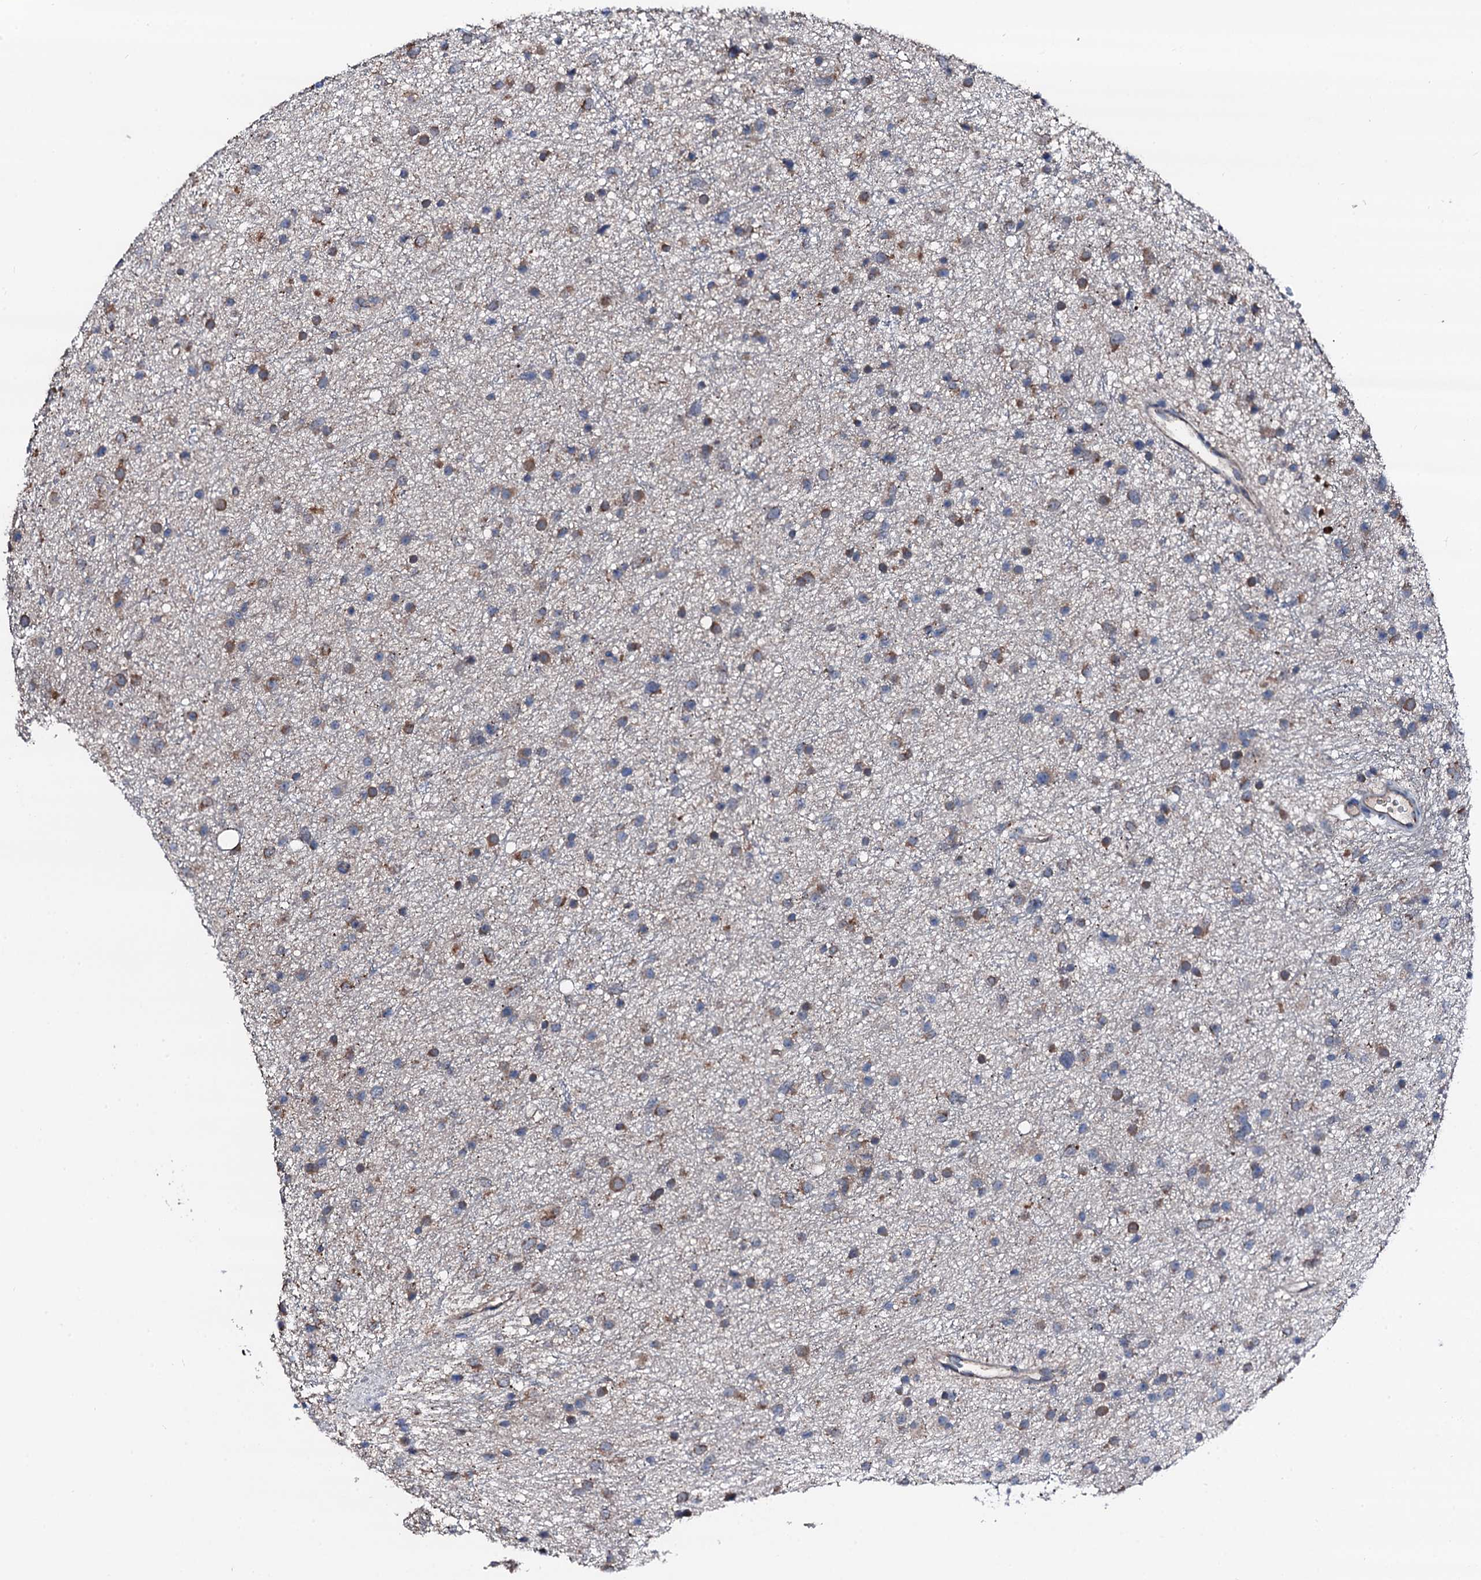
{"staining": {"intensity": "moderate", "quantity": "<25%", "location": "cytoplasmic/membranous"}, "tissue": "glioma", "cell_type": "Tumor cells", "image_type": "cancer", "snomed": [{"axis": "morphology", "description": "Glioma, malignant, Low grade"}, {"axis": "topography", "description": "Cerebral cortex"}], "caption": "Immunohistochemical staining of glioma displays moderate cytoplasmic/membranous protein staining in about <25% of tumor cells. (brown staining indicates protein expression, while blue staining denotes nuclei).", "gene": "TRAFD1", "patient": {"sex": "female", "age": 39}}